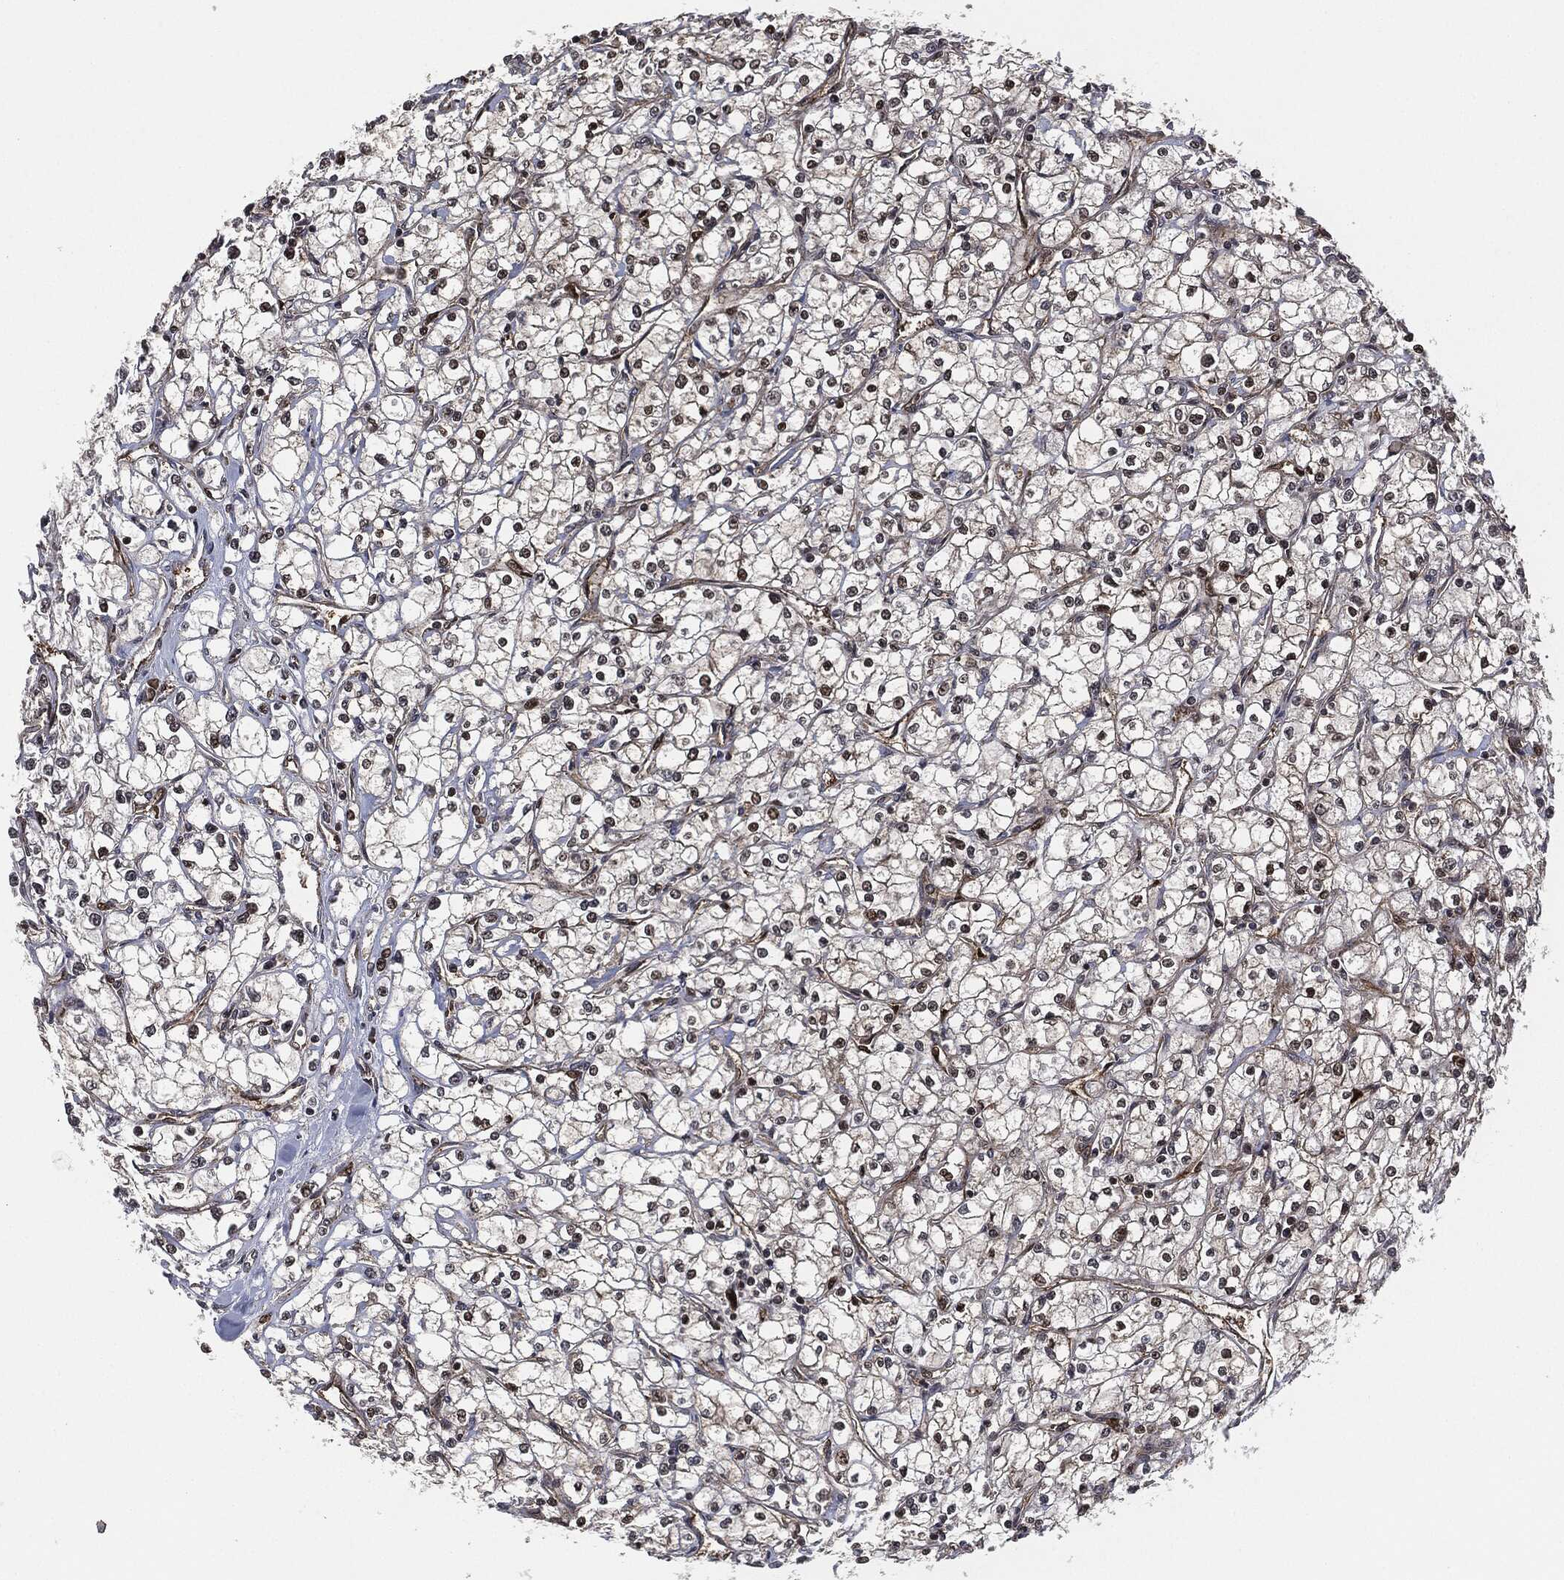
{"staining": {"intensity": "moderate", "quantity": "25%-75%", "location": "nuclear"}, "tissue": "renal cancer", "cell_type": "Tumor cells", "image_type": "cancer", "snomed": [{"axis": "morphology", "description": "Adenocarcinoma, NOS"}, {"axis": "topography", "description": "Kidney"}], "caption": "An image of renal cancer (adenocarcinoma) stained for a protein displays moderate nuclear brown staining in tumor cells.", "gene": "HRAS", "patient": {"sex": "male", "age": 67}}